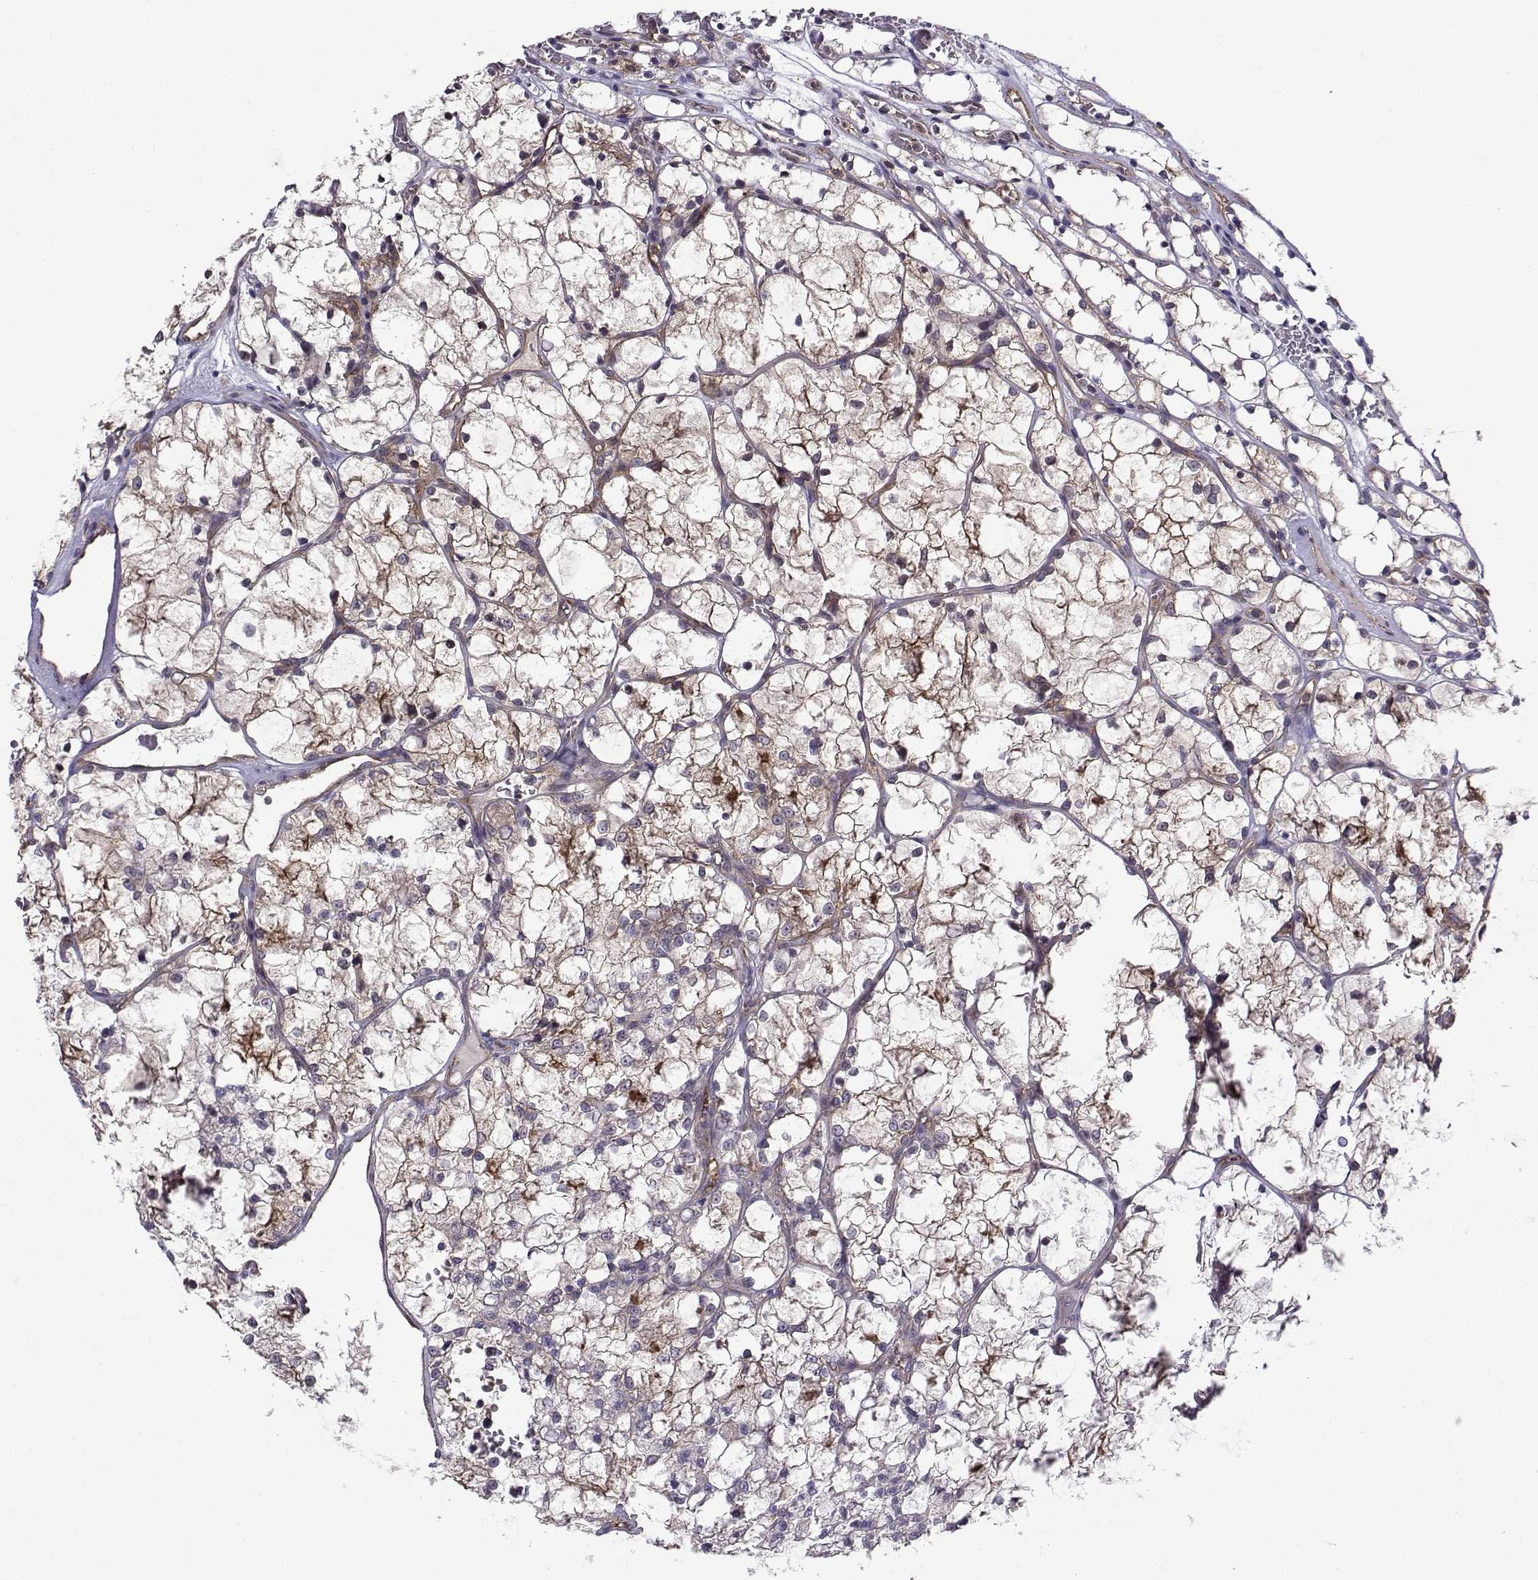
{"staining": {"intensity": "moderate", "quantity": "25%-75%", "location": "cytoplasmic/membranous"}, "tissue": "renal cancer", "cell_type": "Tumor cells", "image_type": "cancer", "snomed": [{"axis": "morphology", "description": "Adenocarcinoma, NOS"}, {"axis": "topography", "description": "Kidney"}], "caption": "Immunohistochemistry (IHC) of renal cancer (adenocarcinoma) reveals medium levels of moderate cytoplasmic/membranous positivity in about 25%-75% of tumor cells.", "gene": "ITGB8", "patient": {"sex": "female", "age": 69}}